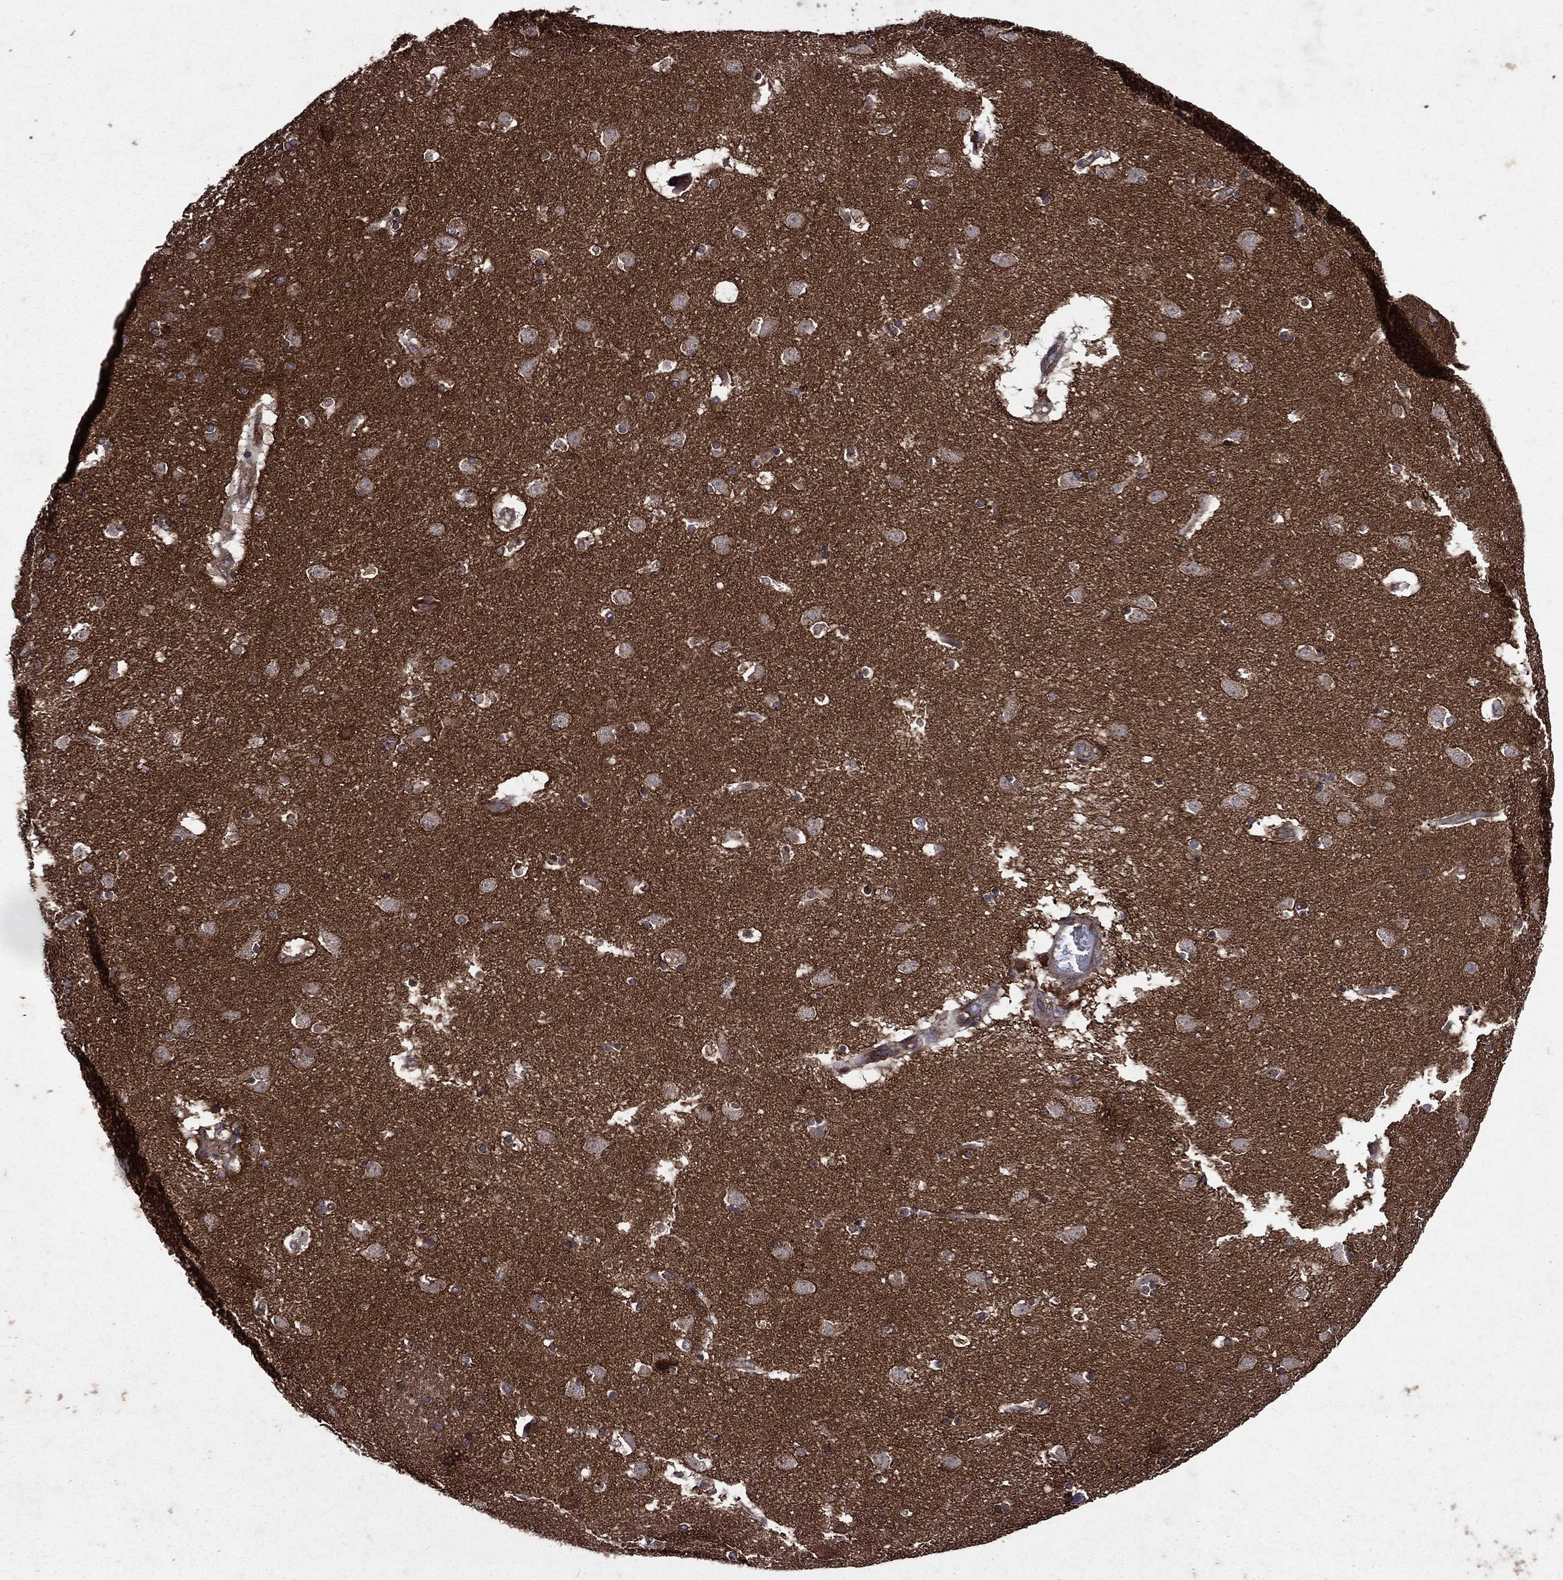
{"staining": {"intensity": "negative", "quantity": "none", "location": "none"}, "tissue": "caudate", "cell_type": "Glial cells", "image_type": "normal", "snomed": [{"axis": "morphology", "description": "Normal tissue, NOS"}, {"axis": "topography", "description": "Lateral ventricle wall"}], "caption": "Immunohistochemistry of unremarkable human caudate exhibits no positivity in glial cells. Brightfield microscopy of IHC stained with DAB (3,3'-diaminobenzidine) (brown) and hematoxylin (blue), captured at high magnification.", "gene": "EIF2B4", "patient": {"sex": "male", "age": 51}}